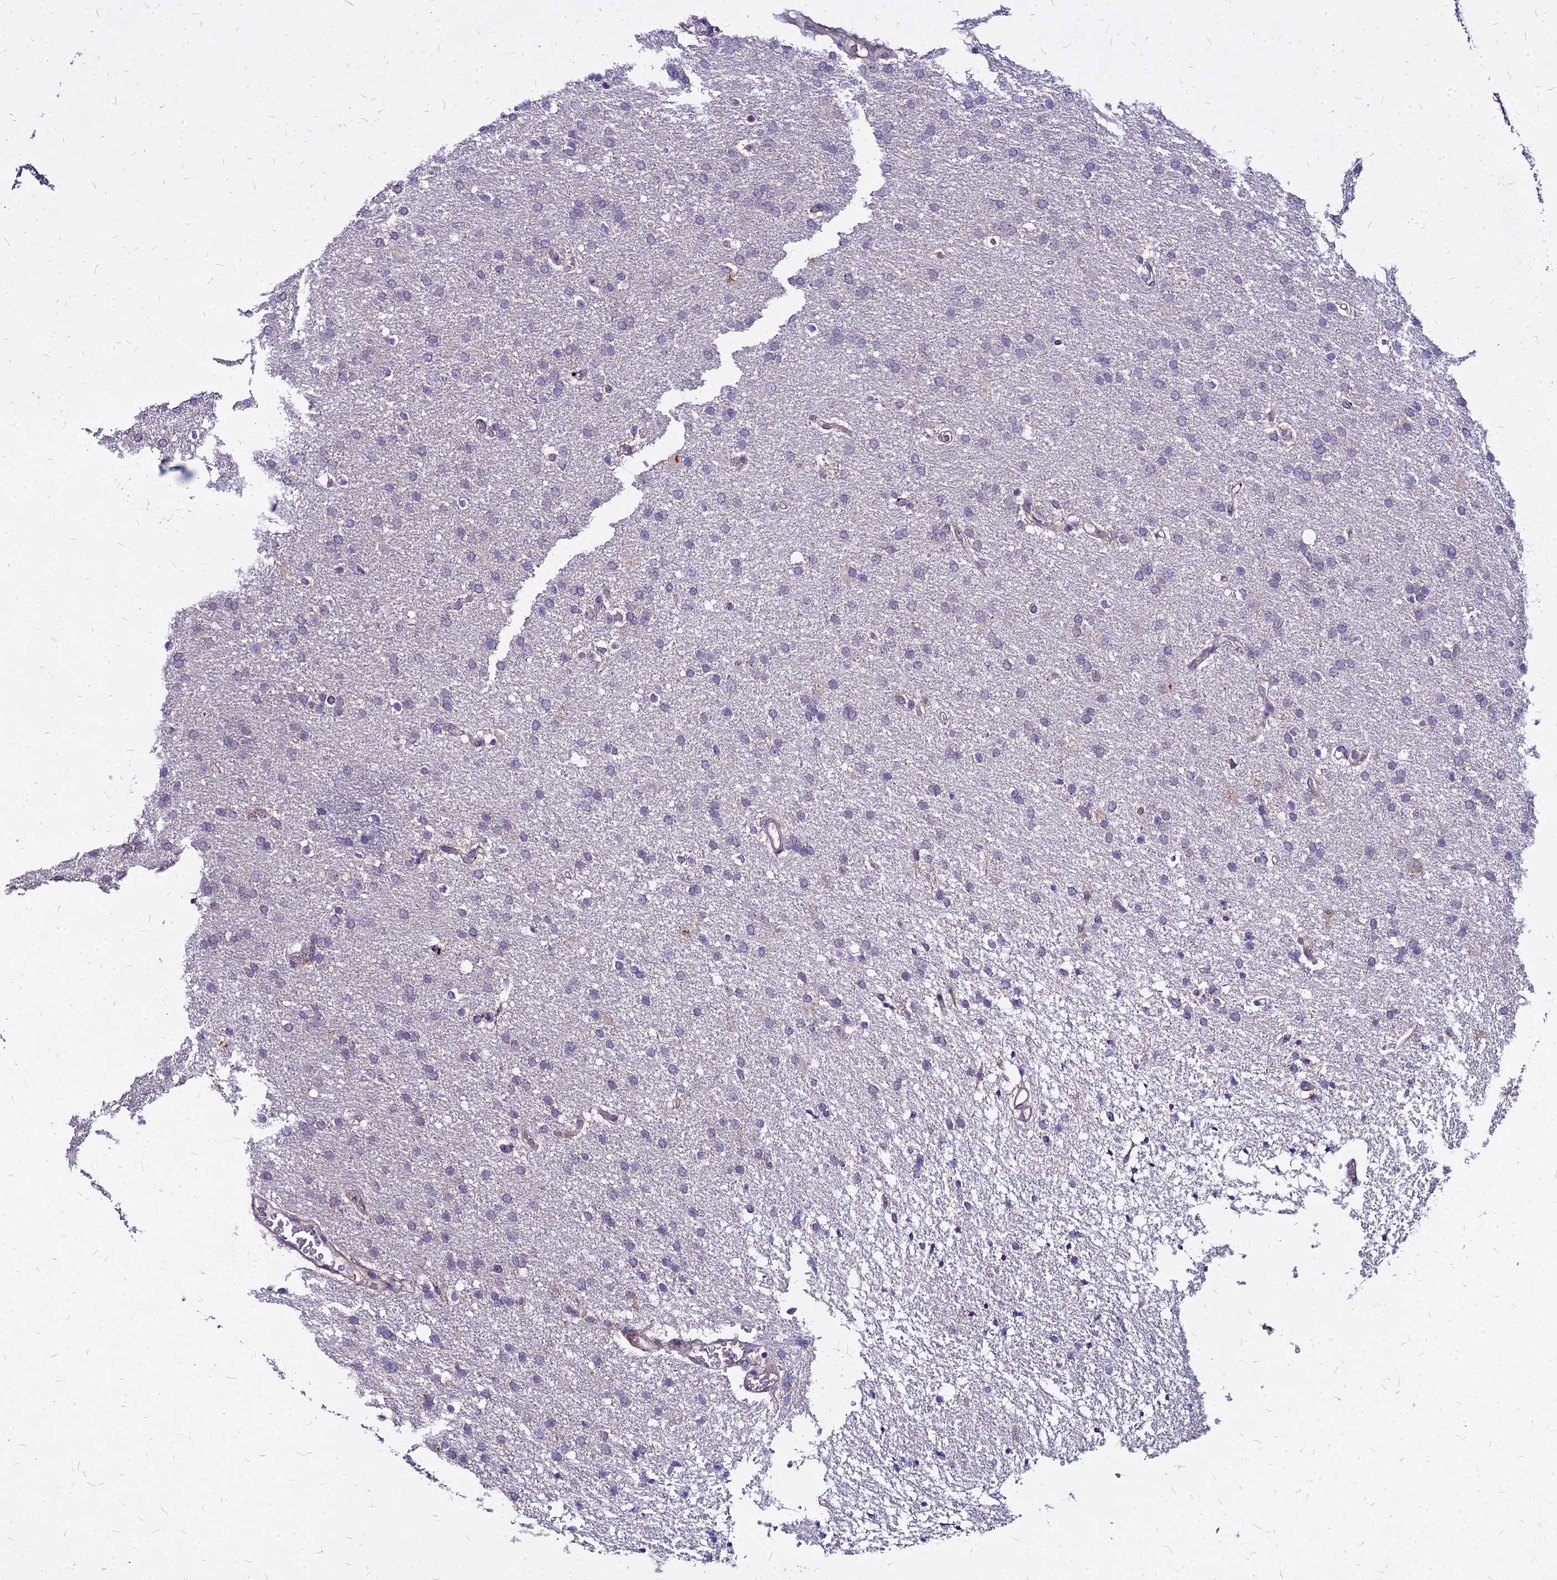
{"staining": {"intensity": "negative", "quantity": "none", "location": "none"}, "tissue": "glioma", "cell_type": "Tumor cells", "image_type": "cancer", "snomed": [{"axis": "morphology", "description": "Glioma, malignant, High grade"}, {"axis": "topography", "description": "Brain"}], "caption": "Immunohistochemical staining of human glioma shows no significant staining in tumor cells.", "gene": "COMMD10", "patient": {"sex": "male", "age": 72}}